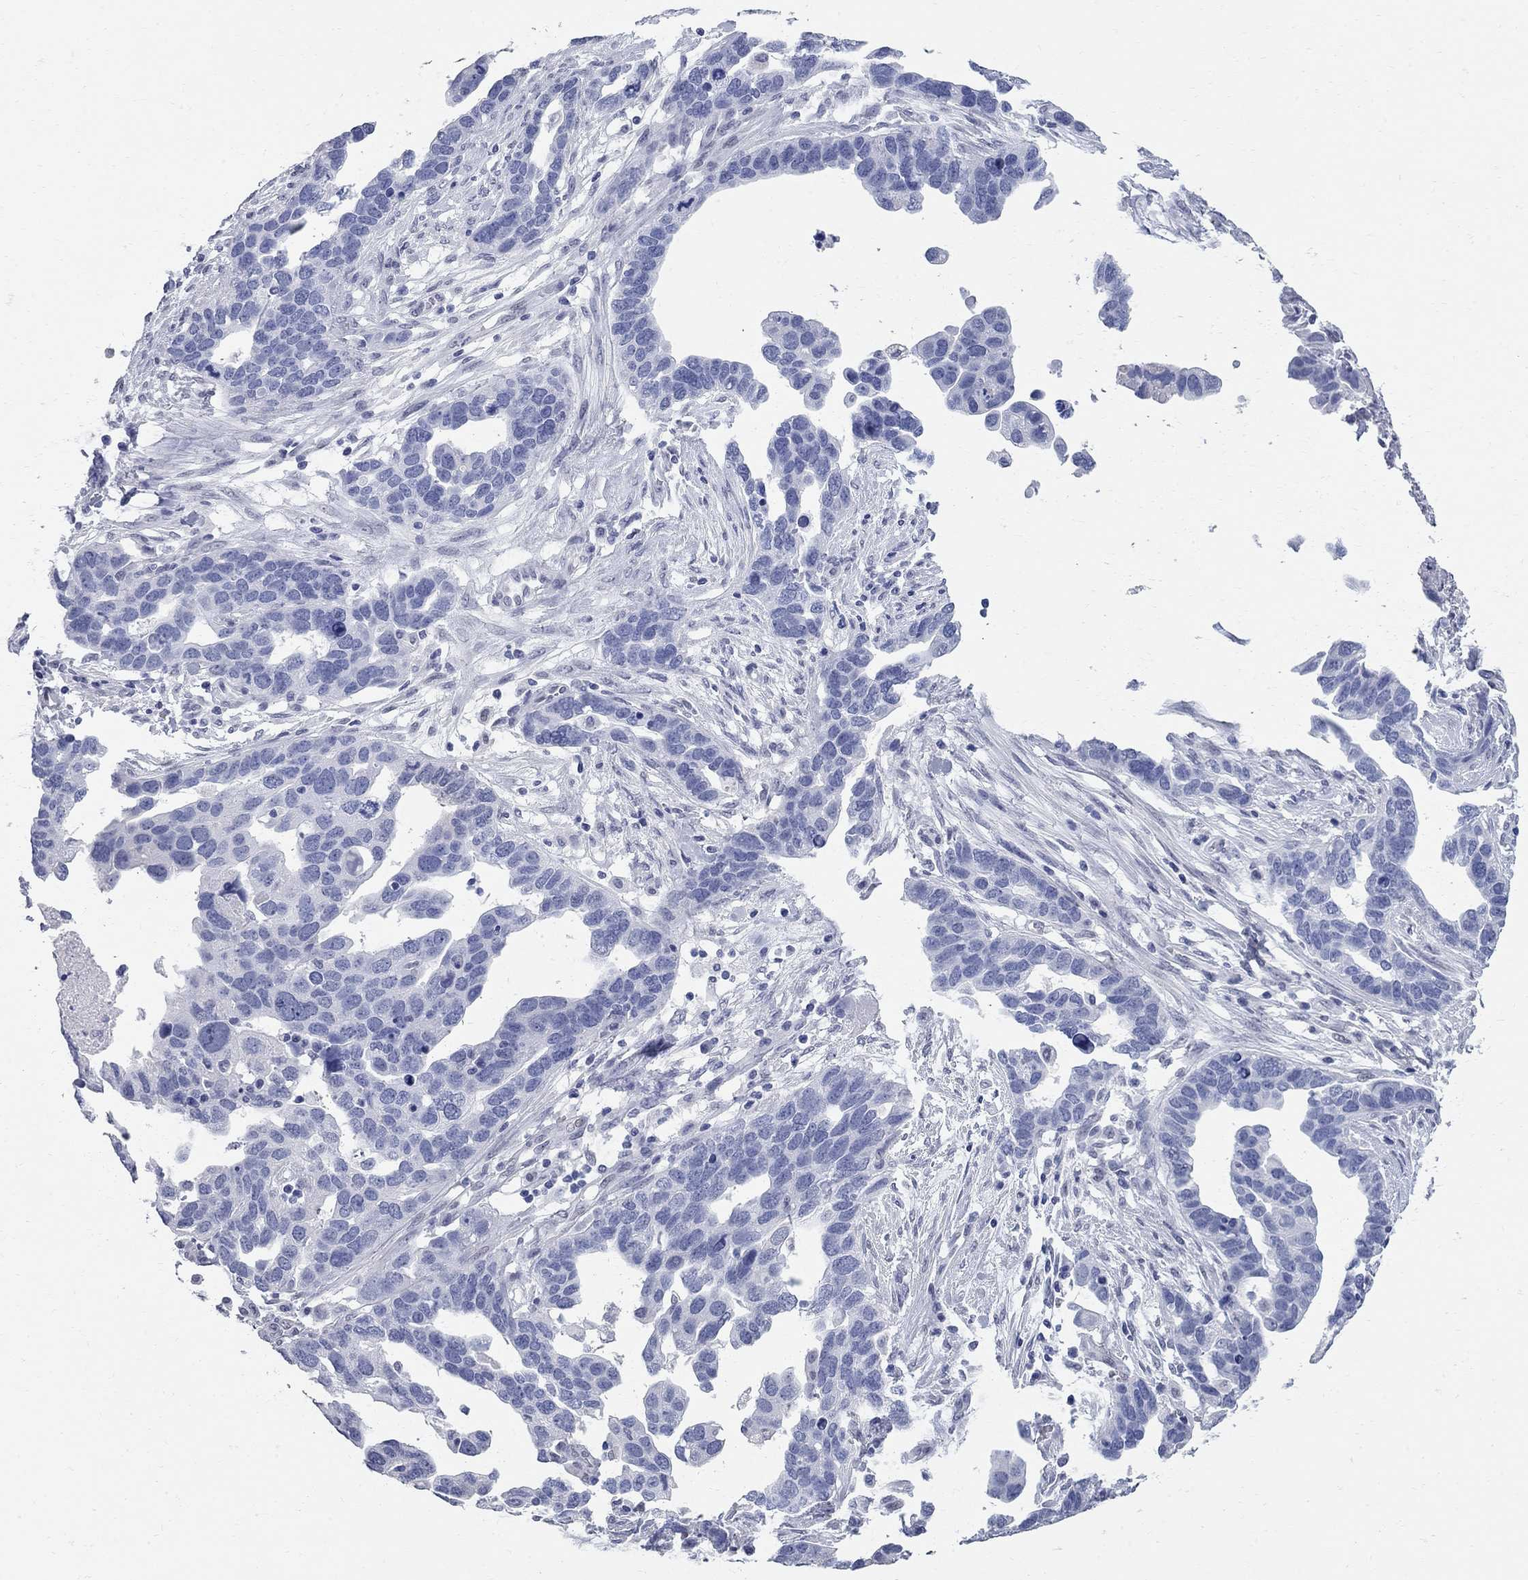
{"staining": {"intensity": "negative", "quantity": "none", "location": "none"}, "tissue": "ovarian cancer", "cell_type": "Tumor cells", "image_type": "cancer", "snomed": [{"axis": "morphology", "description": "Cystadenocarcinoma, serous, NOS"}, {"axis": "topography", "description": "Ovary"}], "caption": "An image of human ovarian serous cystadenocarcinoma is negative for staining in tumor cells. (Brightfield microscopy of DAB immunohistochemistry at high magnification).", "gene": "BPIFB1", "patient": {"sex": "female", "age": 54}}